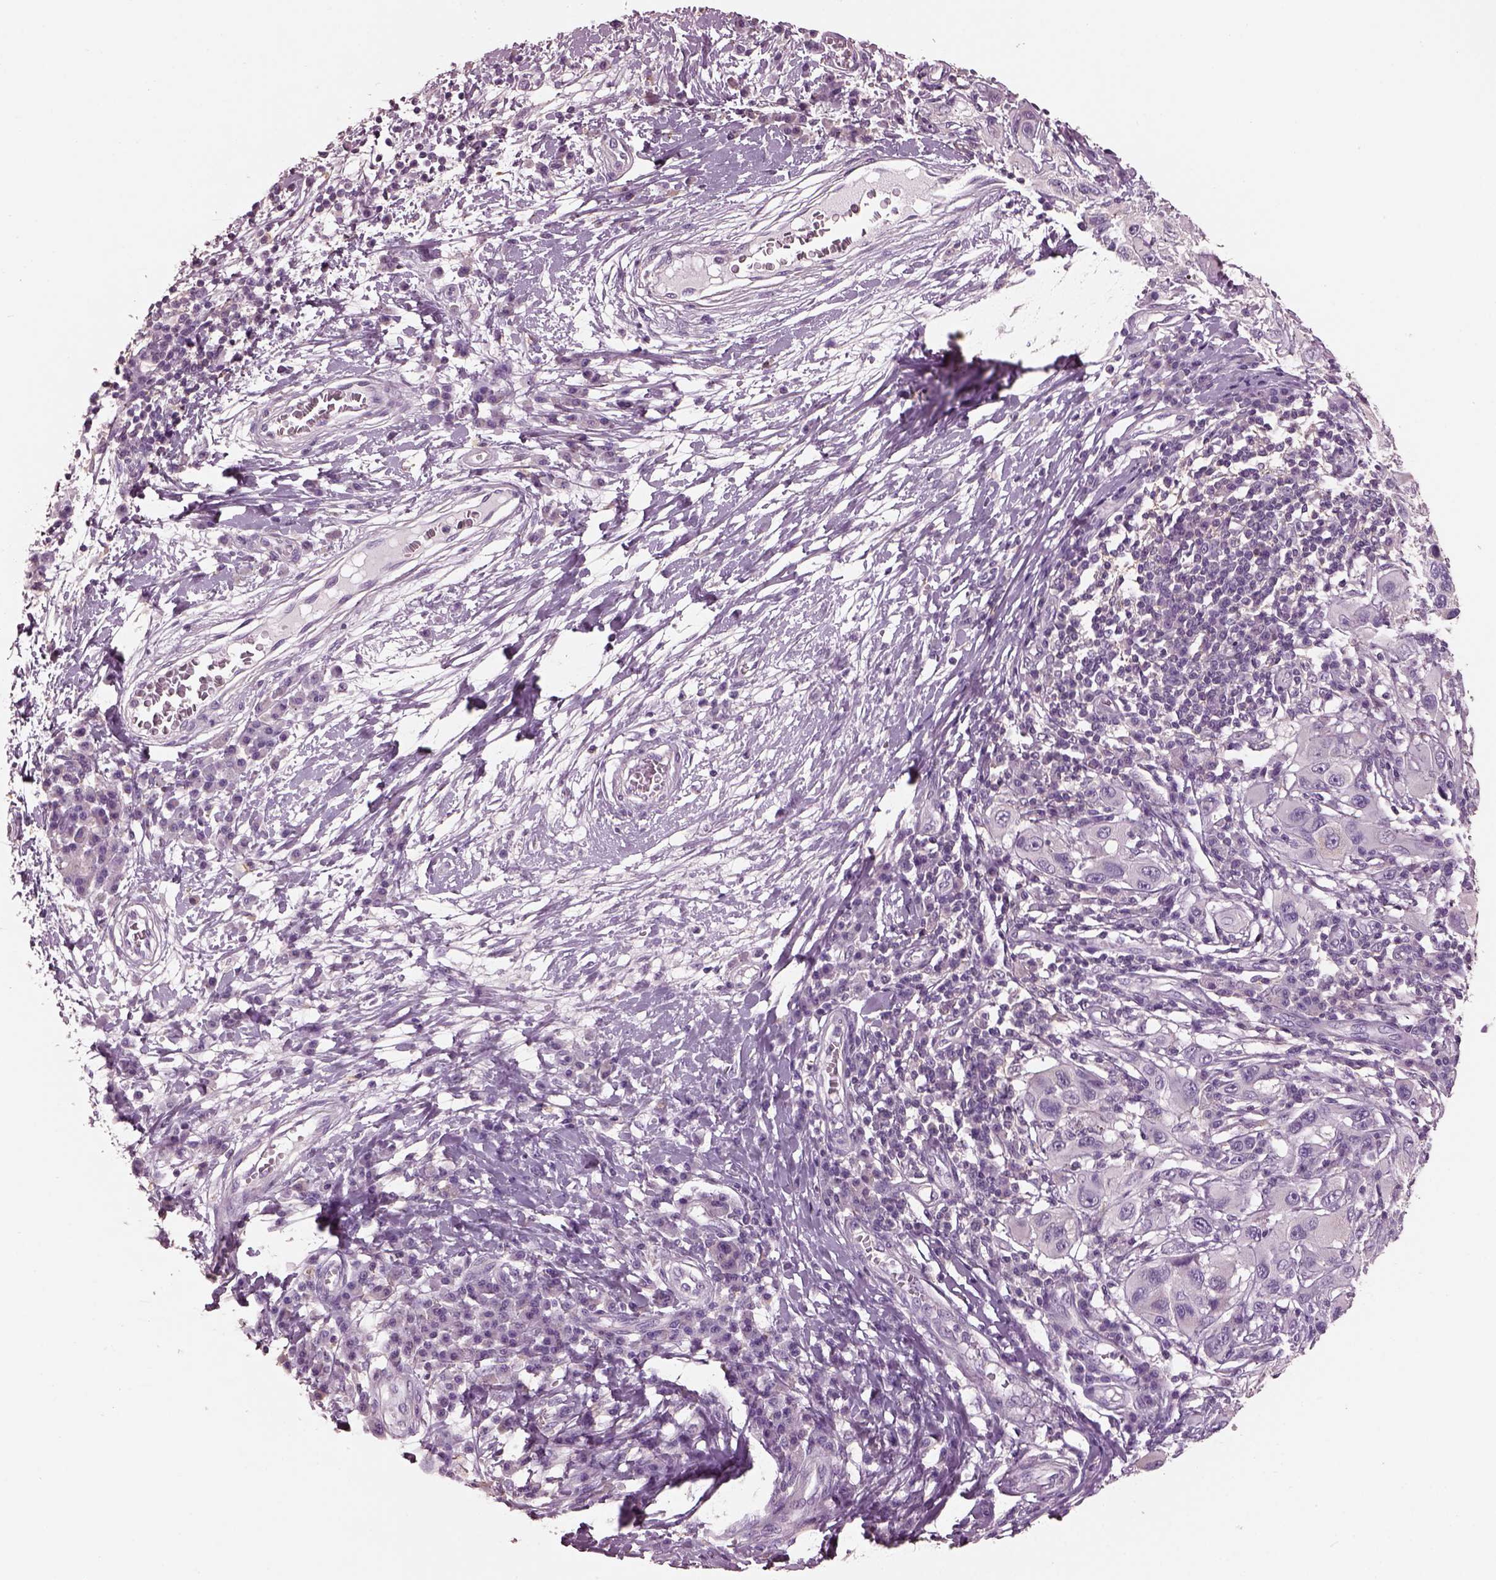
{"staining": {"intensity": "negative", "quantity": "none", "location": "none"}, "tissue": "melanoma", "cell_type": "Tumor cells", "image_type": "cancer", "snomed": [{"axis": "morphology", "description": "Malignant melanoma, NOS"}, {"axis": "topography", "description": "Skin"}], "caption": "The IHC histopathology image has no significant expression in tumor cells of melanoma tissue. (IHC, brightfield microscopy, high magnification).", "gene": "SRI", "patient": {"sex": "male", "age": 53}}